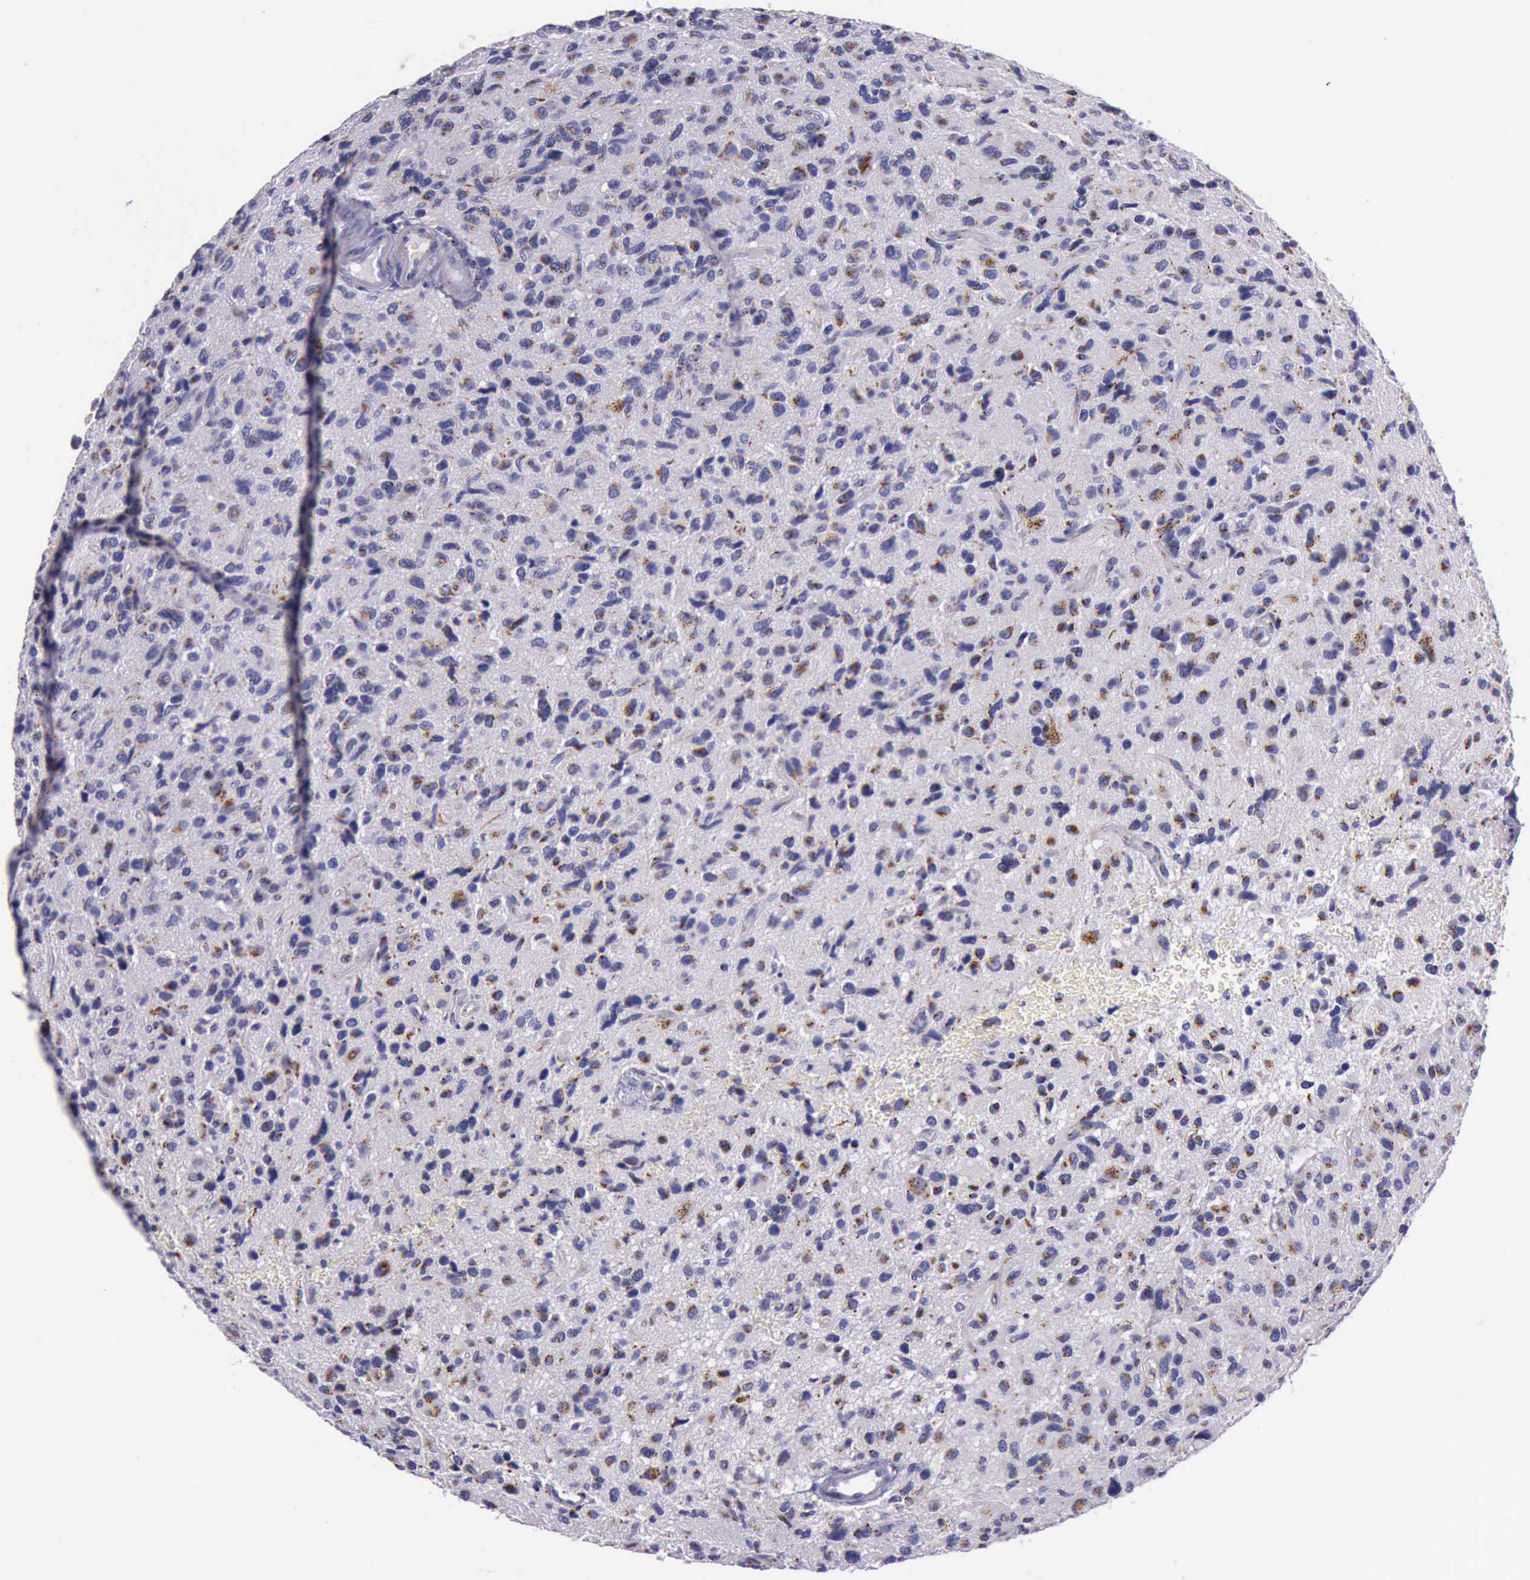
{"staining": {"intensity": "strong", "quantity": ">75%", "location": "cytoplasmic/membranous"}, "tissue": "glioma", "cell_type": "Tumor cells", "image_type": "cancer", "snomed": [{"axis": "morphology", "description": "Glioma, malignant, High grade"}, {"axis": "topography", "description": "Brain"}], "caption": "DAB immunohistochemical staining of glioma displays strong cytoplasmic/membranous protein expression in about >75% of tumor cells.", "gene": "GOLGA5", "patient": {"sex": "female", "age": 60}}